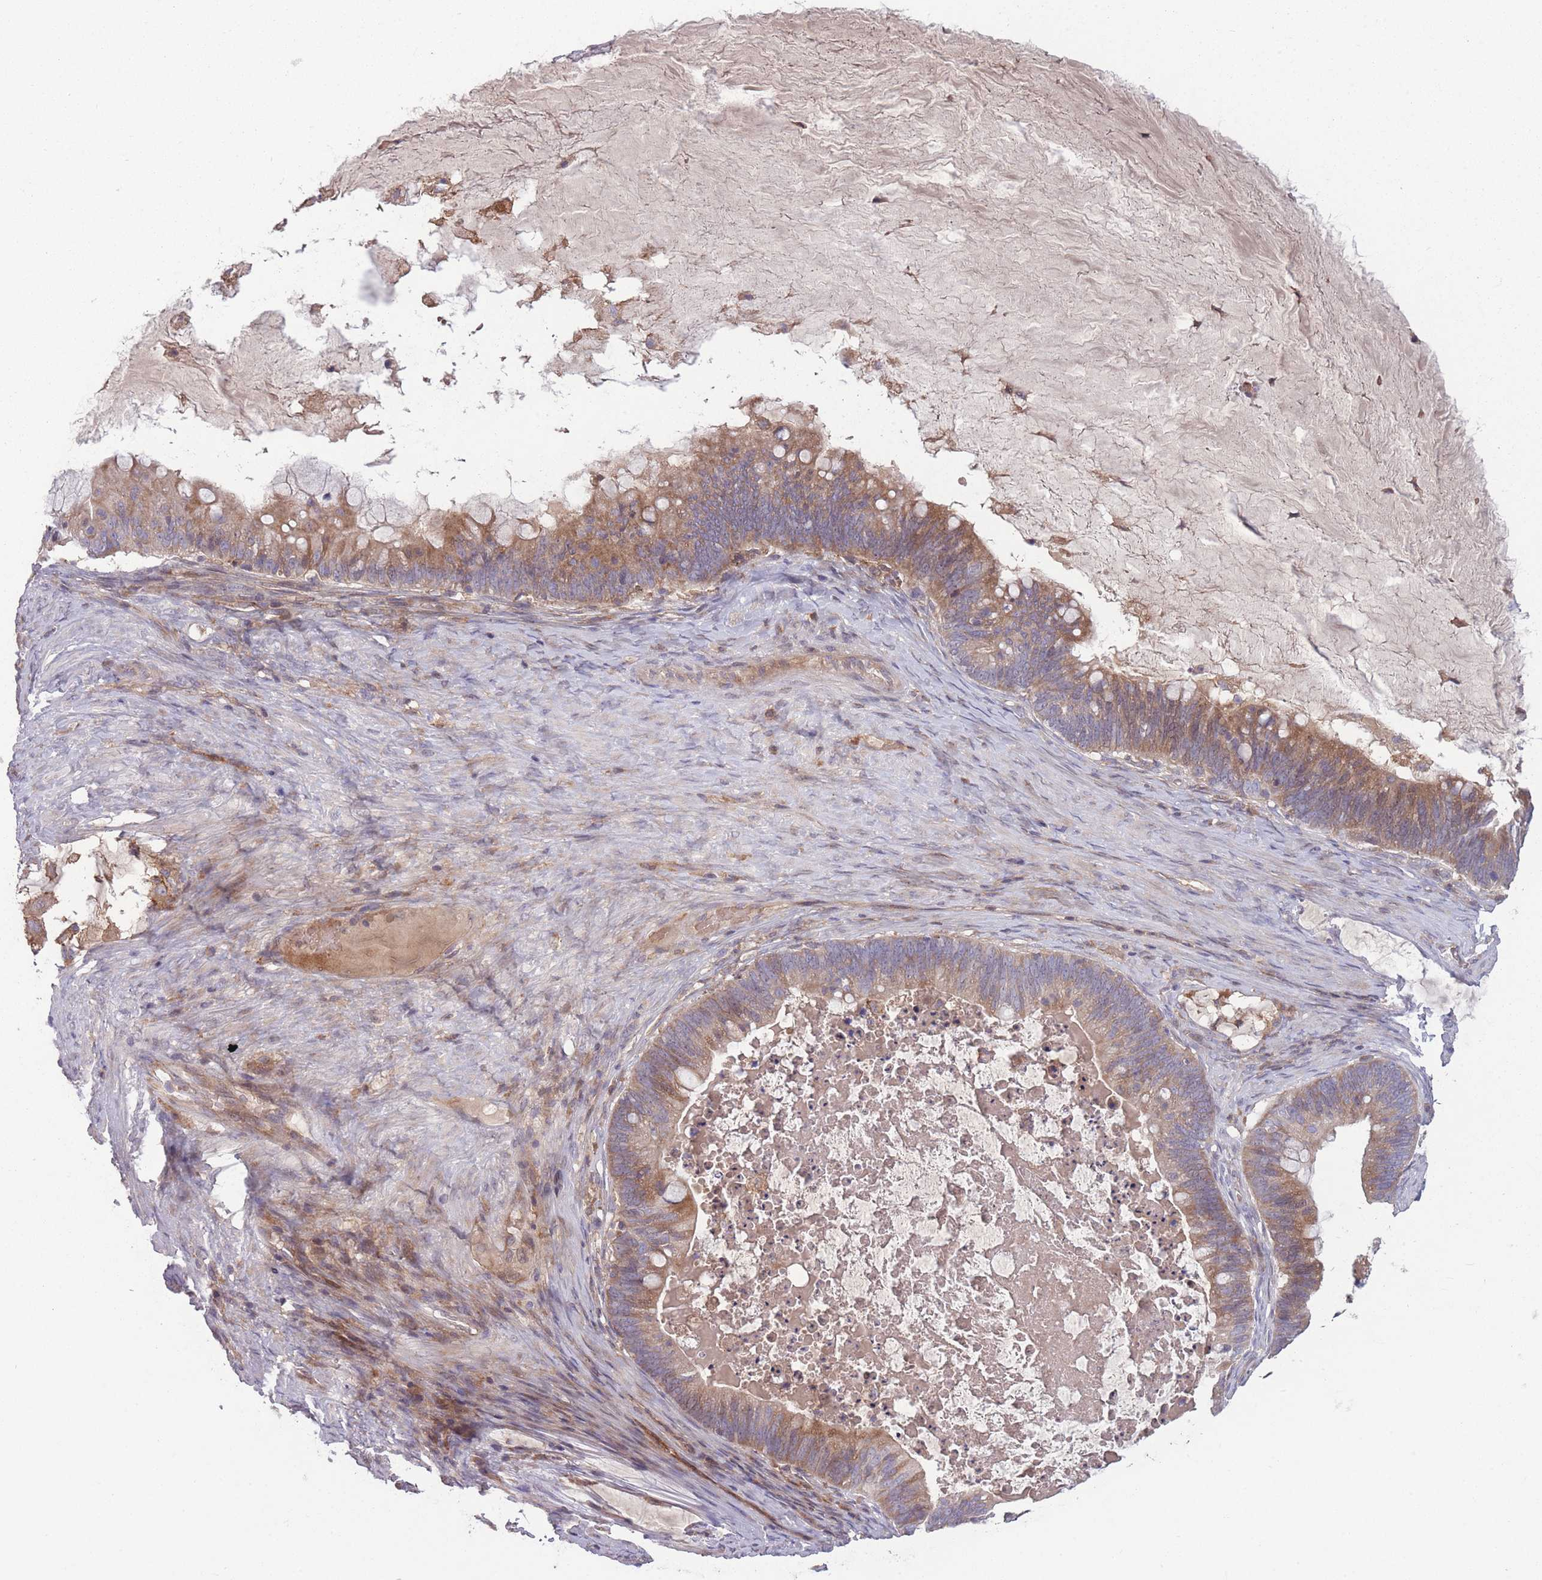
{"staining": {"intensity": "moderate", "quantity": ">75%", "location": "cytoplasmic/membranous"}, "tissue": "ovarian cancer", "cell_type": "Tumor cells", "image_type": "cancer", "snomed": [{"axis": "morphology", "description": "Cystadenocarcinoma, mucinous, NOS"}, {"axis": "topography", "description": "Ovary"}], "caption": "Moderate cytoplasmic/membranous expression is present in approximately >75% of tumor cells in mucinous cystadenocarcinoma (ovarian). Using DAB (3,3'-diaminobenzidine) (brown) and hematoxylin (blue) stains, captured at high magnification using brightfield microscopy.", "gene": "OR2V2", "patient": {"sex": "female", "age": 61}}